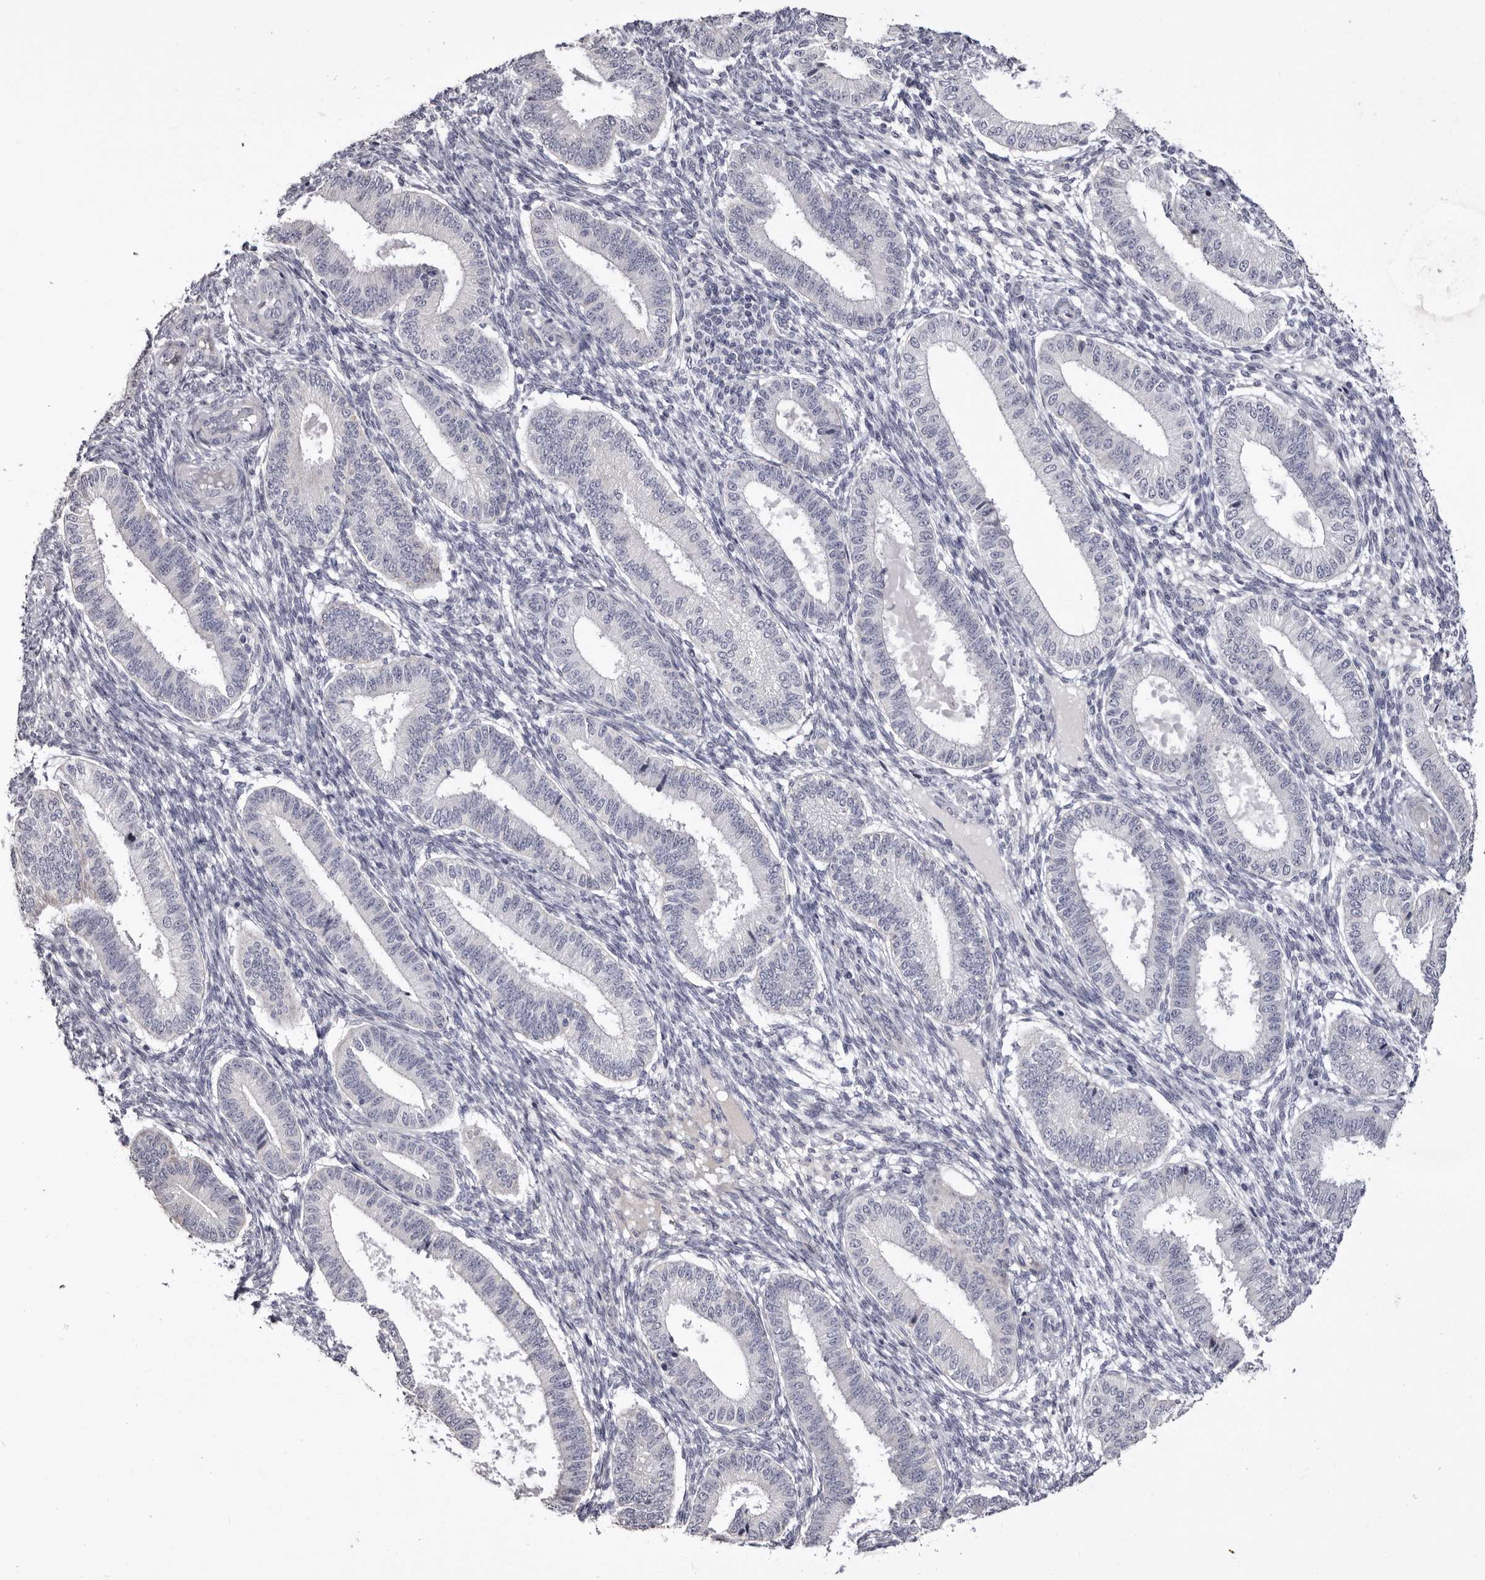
{"staining": {"intensity": "negative", "quantity": "none", "location": "none"}, "tissue": "endometrium", "cell_type": "Cells in endometrial stroma", "image_type": "normal", "snomed": [{"axis": "morphology", "description": "Normal tissue, NOS"}, {"axis": "topography", "description": "Endometrium"}], "caption": "Unremarkable endometrium was stained to show a protein in brown. There is no significant staining in cells in endometrial stroma. (DAB (3,3'-diaminobenzidine) immunohistochemistry with hematoxylin counter stain).", "gene": "CASQ1", "patient": {"sex": "female", "age": 39}}